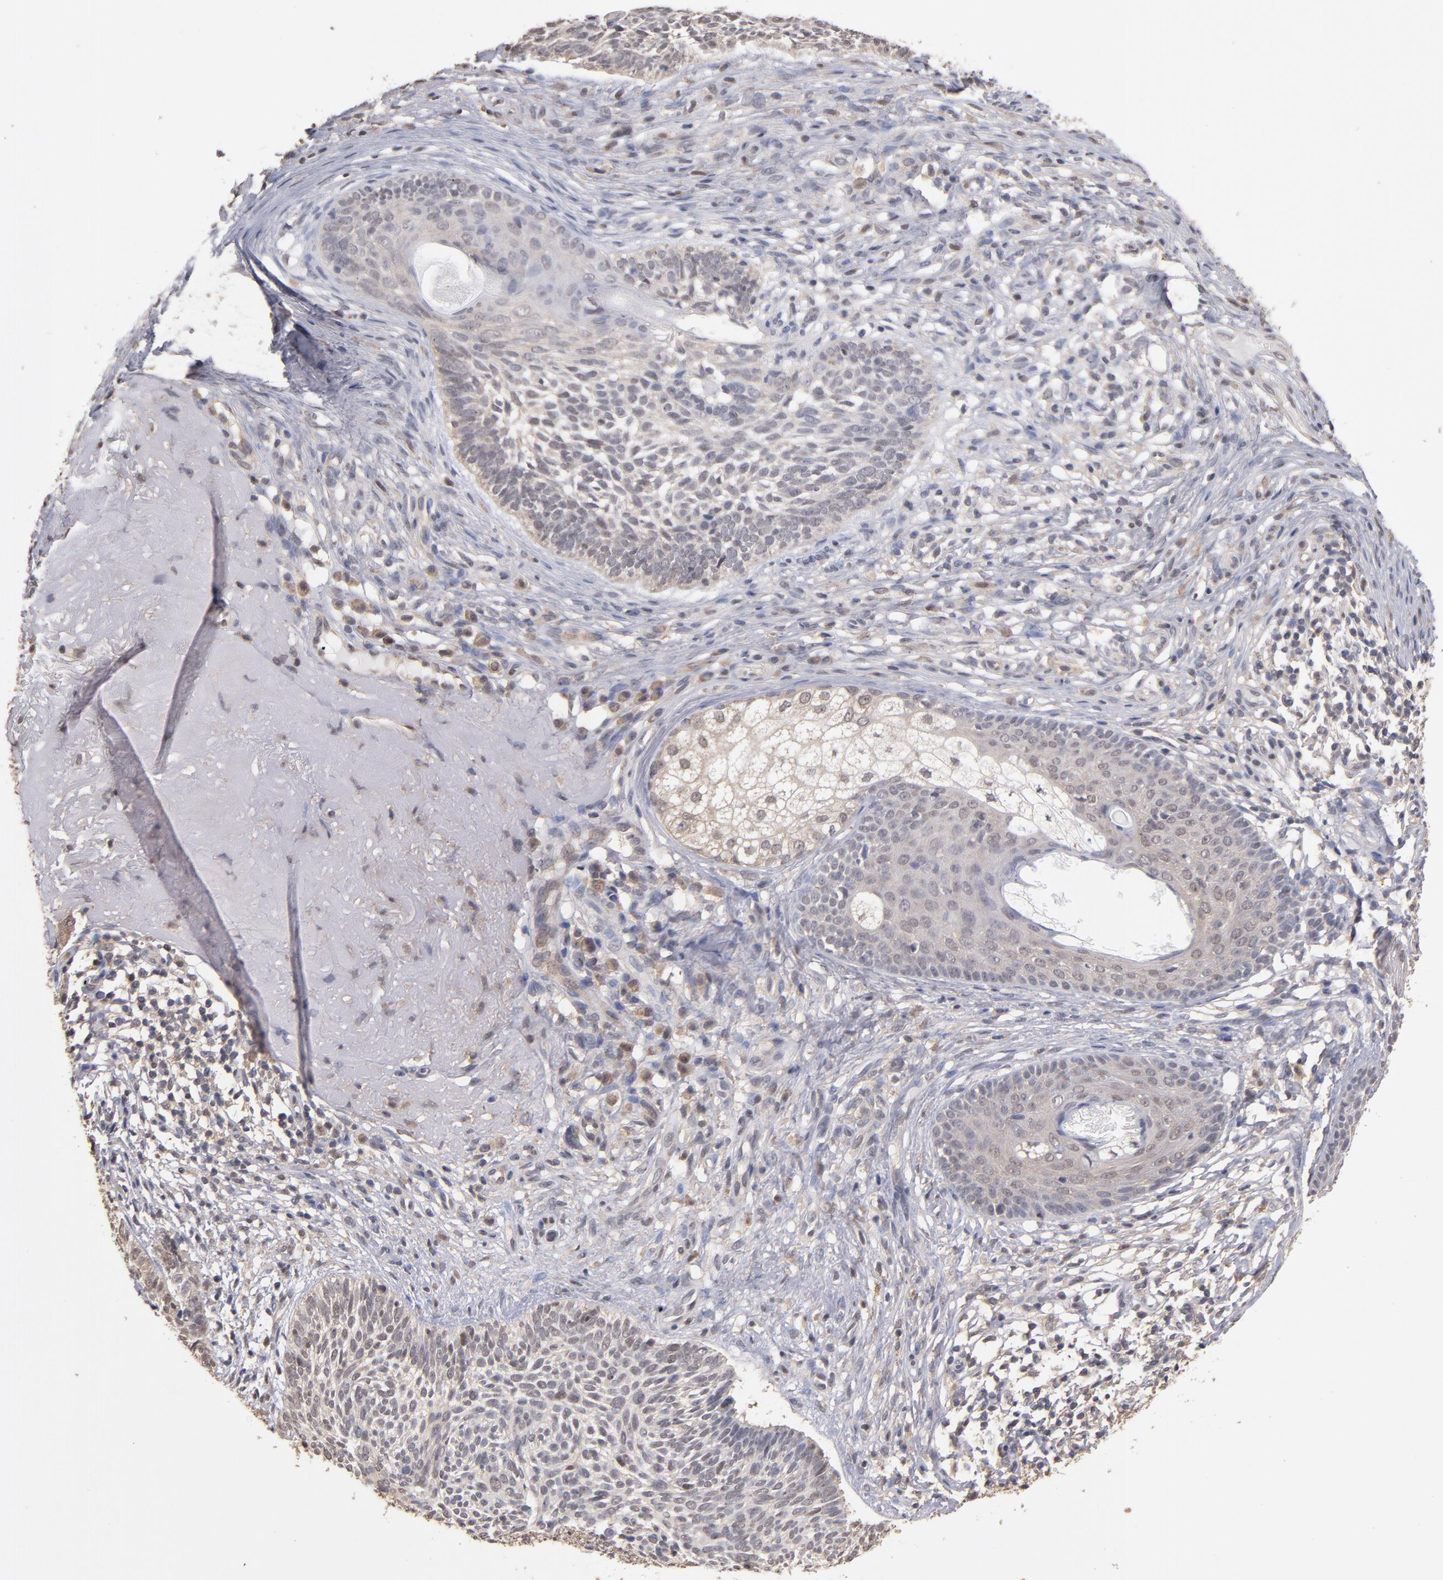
{"staining": {"intensity": "weak", "quantity": "25%-75%", "location": "cytoplasmic/membranous"}, "tissue": "skin cancer", "cell_type": "Tumor cells", "image_type": "cancer", "snomed": [{"axis": "morphology", "description": "Basal cell carcinoma"}, {"axis": "topography", "description": "Skin"}], "caption": "Immunohistochemistry of human skin basal cell carcinoma displays low levels of weak cytoplasmic/membranous positivity in approximately 25%-75% of tumor cells.", "gene": "PSMD10", "patient": {"sex": "male", "age": 74}}